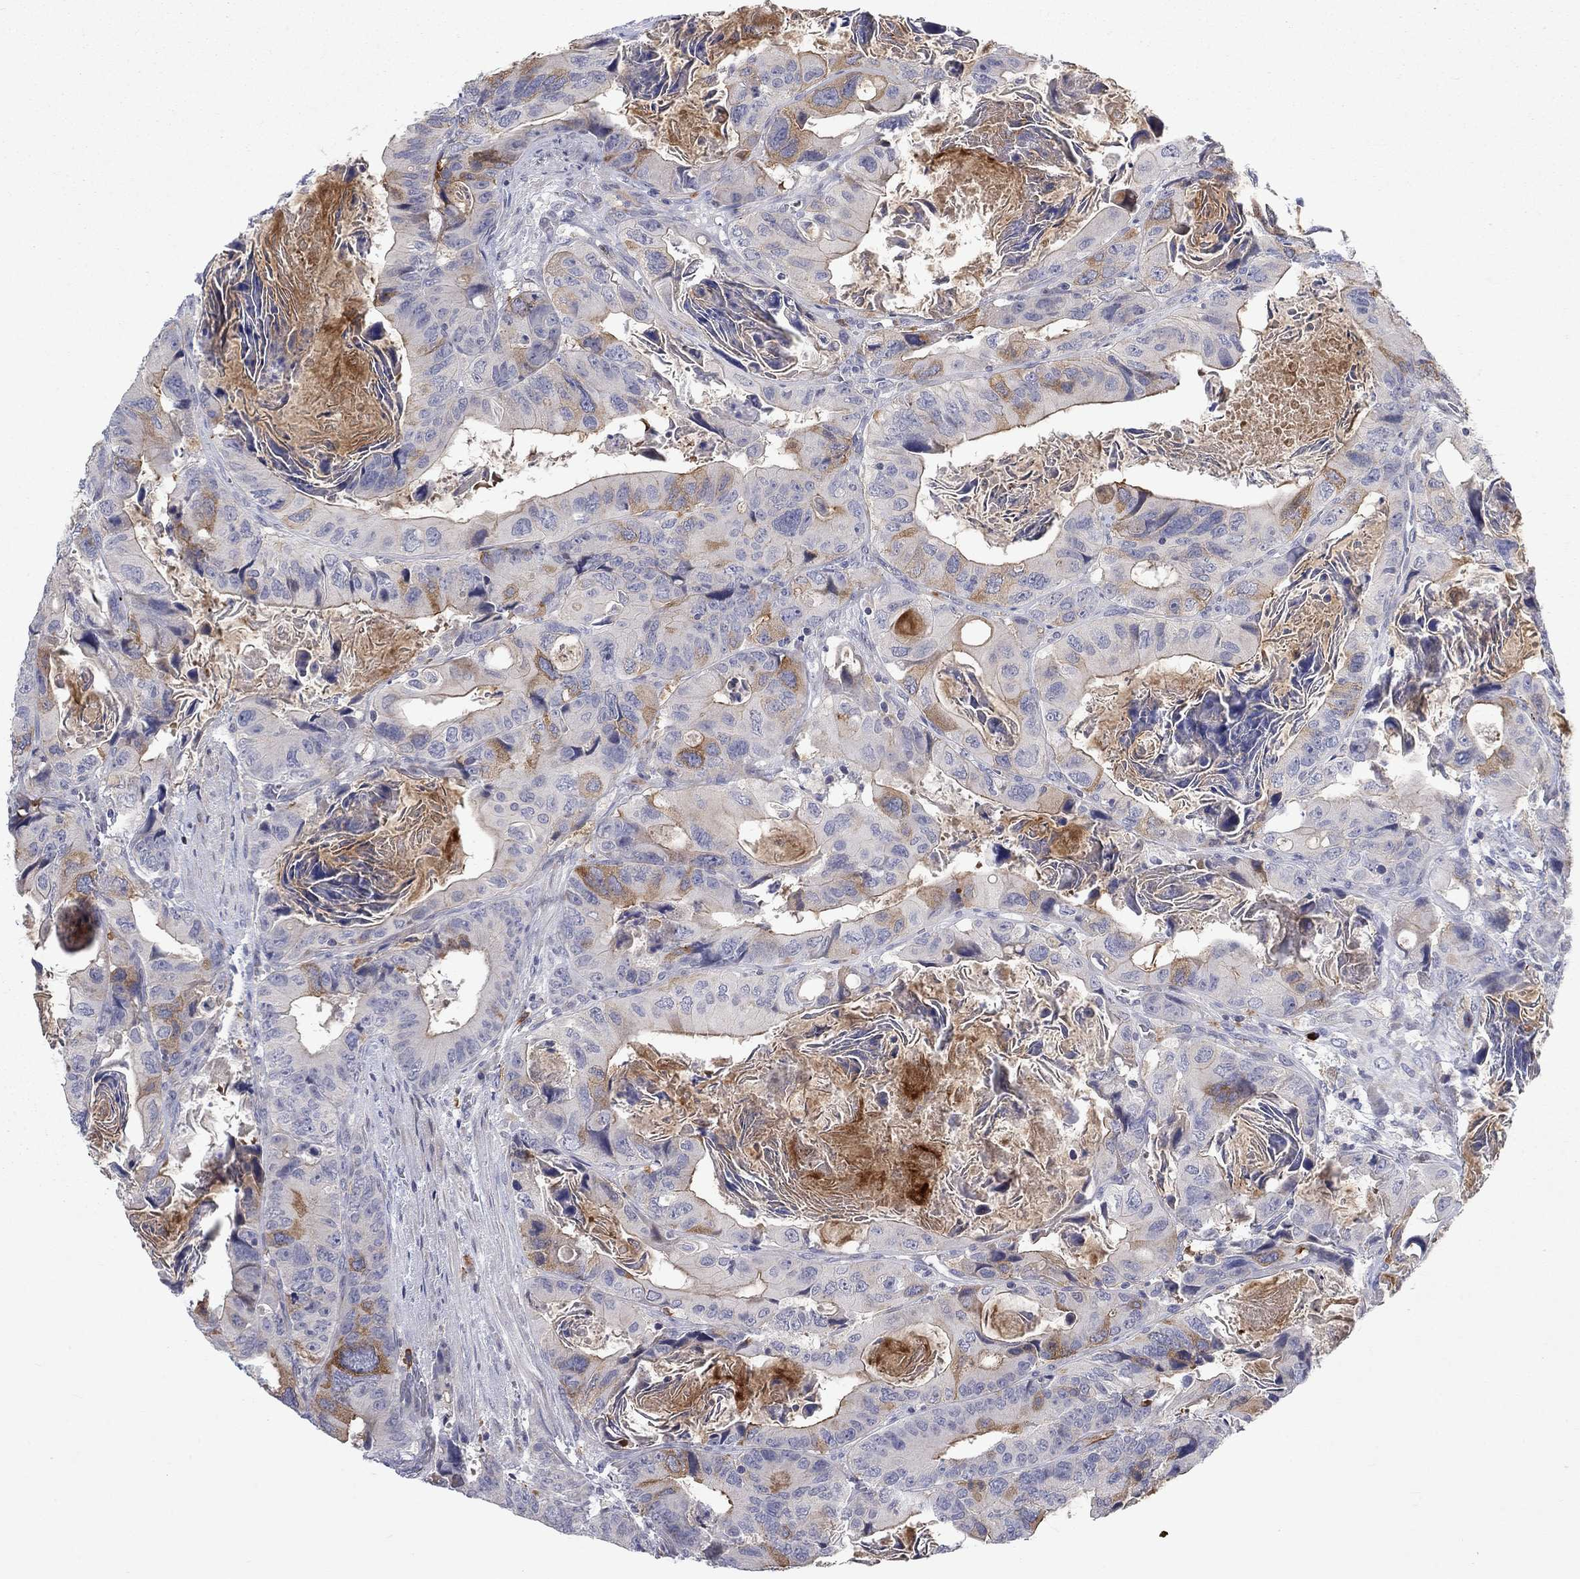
{"staining": {"intensity": "moderate", "quantity": "<25%", "location": "cytoplasmic/membranous"}, "tissue": "colorectal cancer", "cell_type": "Tumor cells", "image_type": "cancer", "snomed": [{"axis": "morphology", "description": "Adenocarcinoma, NOS"}, {"axis": "topography", "description": "Rectum"}], "caption": "Immunohistochemical staining of human colorectal adenocarcinoma shows moderate cytoplasmic/membranous protein expression in approximately <25% of tumor cells.", "gene": "KIF15", "patient": {"sex": "male", "age": 64}}